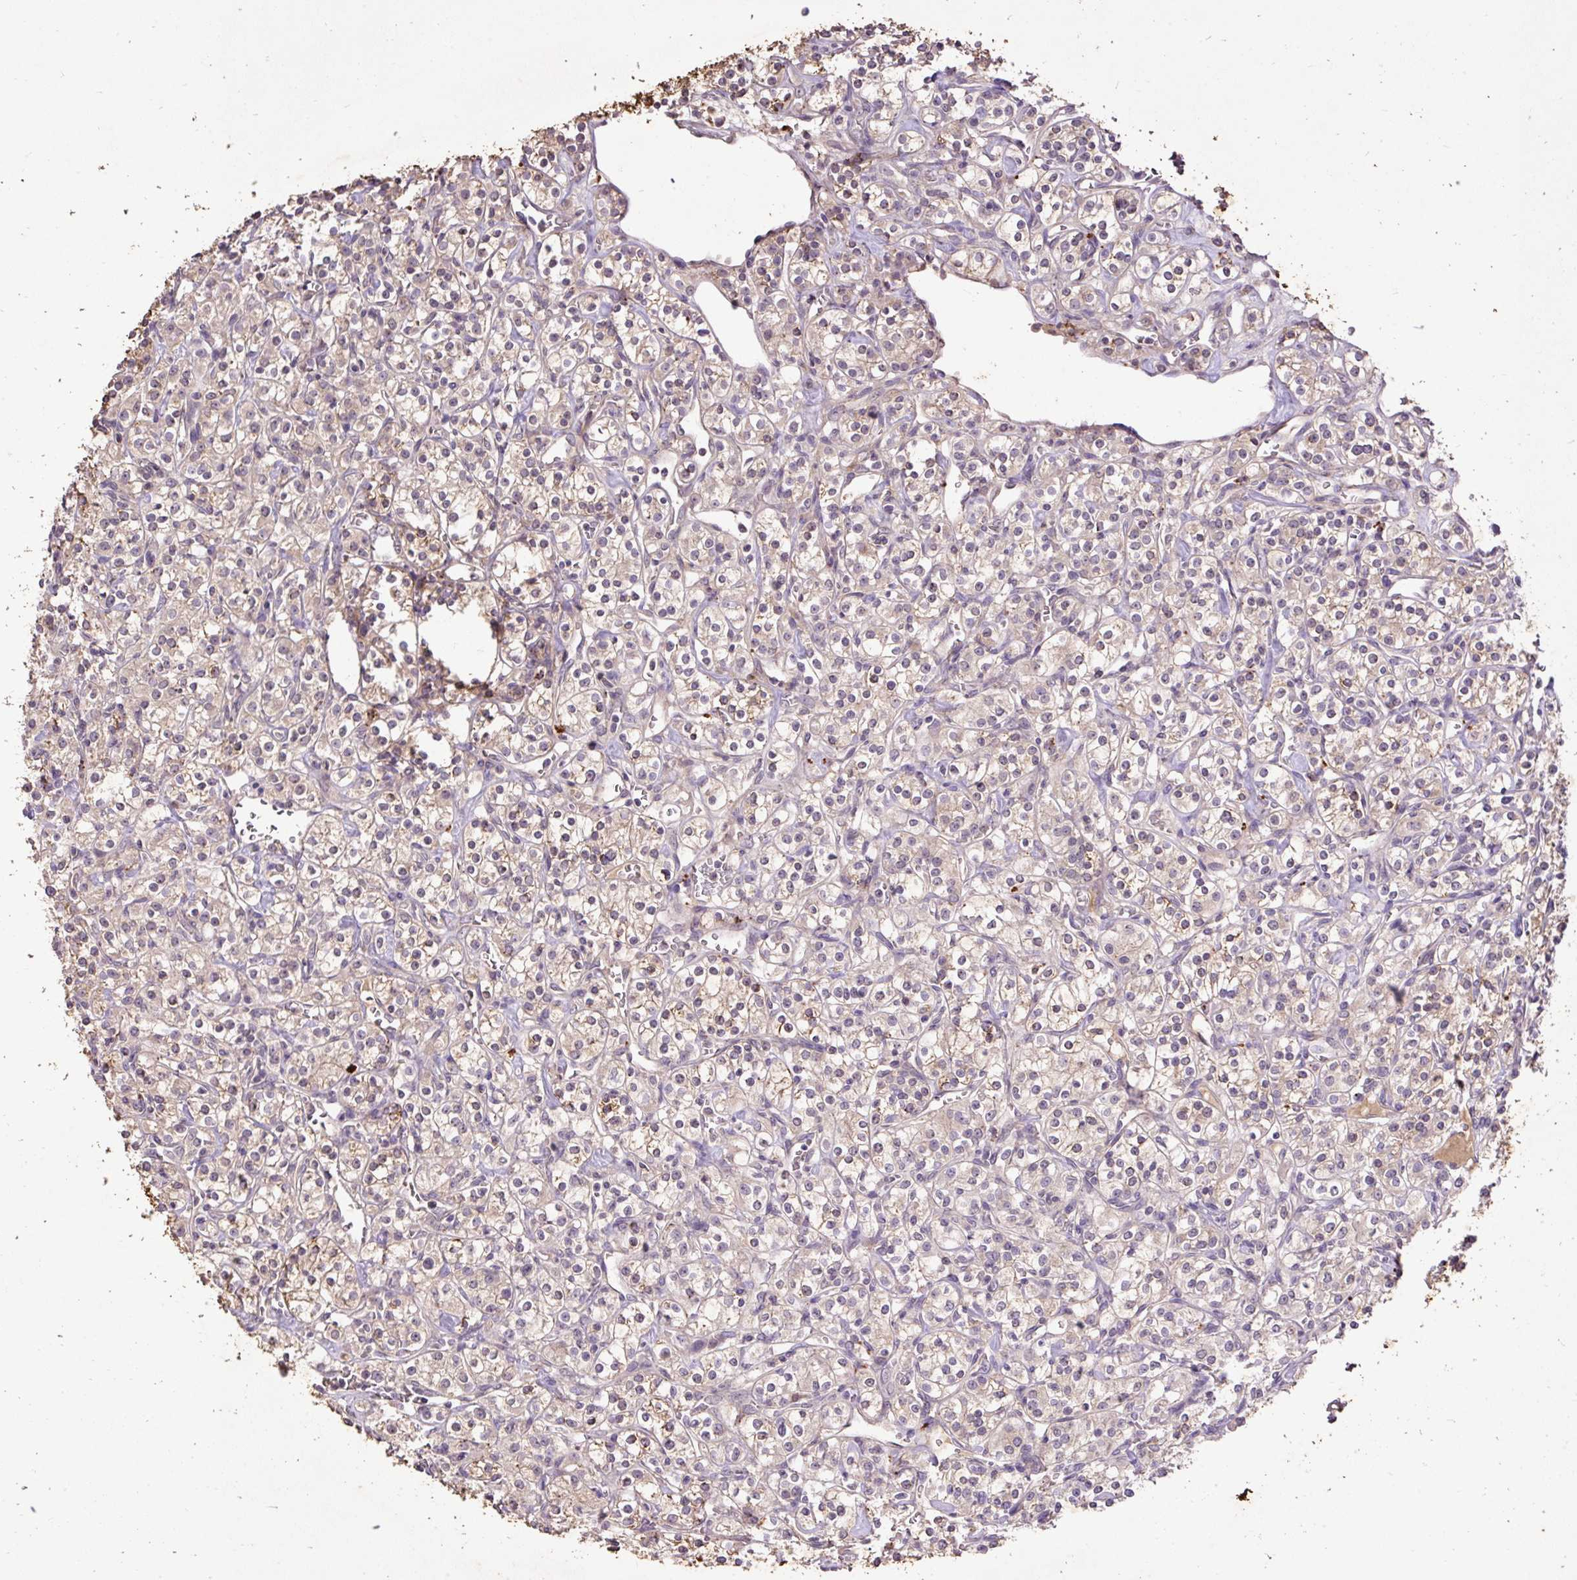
{"staining": {"intensity": "weak", "quantity": "<25%", "location": "cytoplasmic/membranous"}, "tissue": "renal cancer", "cell_type": "Tumor cells", "image_type": "cancer", "snomed": [{"axis": "morphology", "description": "Adenocarcinoma, NOS"}, {"axis": "topography", "description": "Kidney"}], "caption": "Tumor cells show no significant staining in renal cancer (adenocarcinoma).", "gene": "LRTM2", "patient": {"sex": "male", "age": 77}}